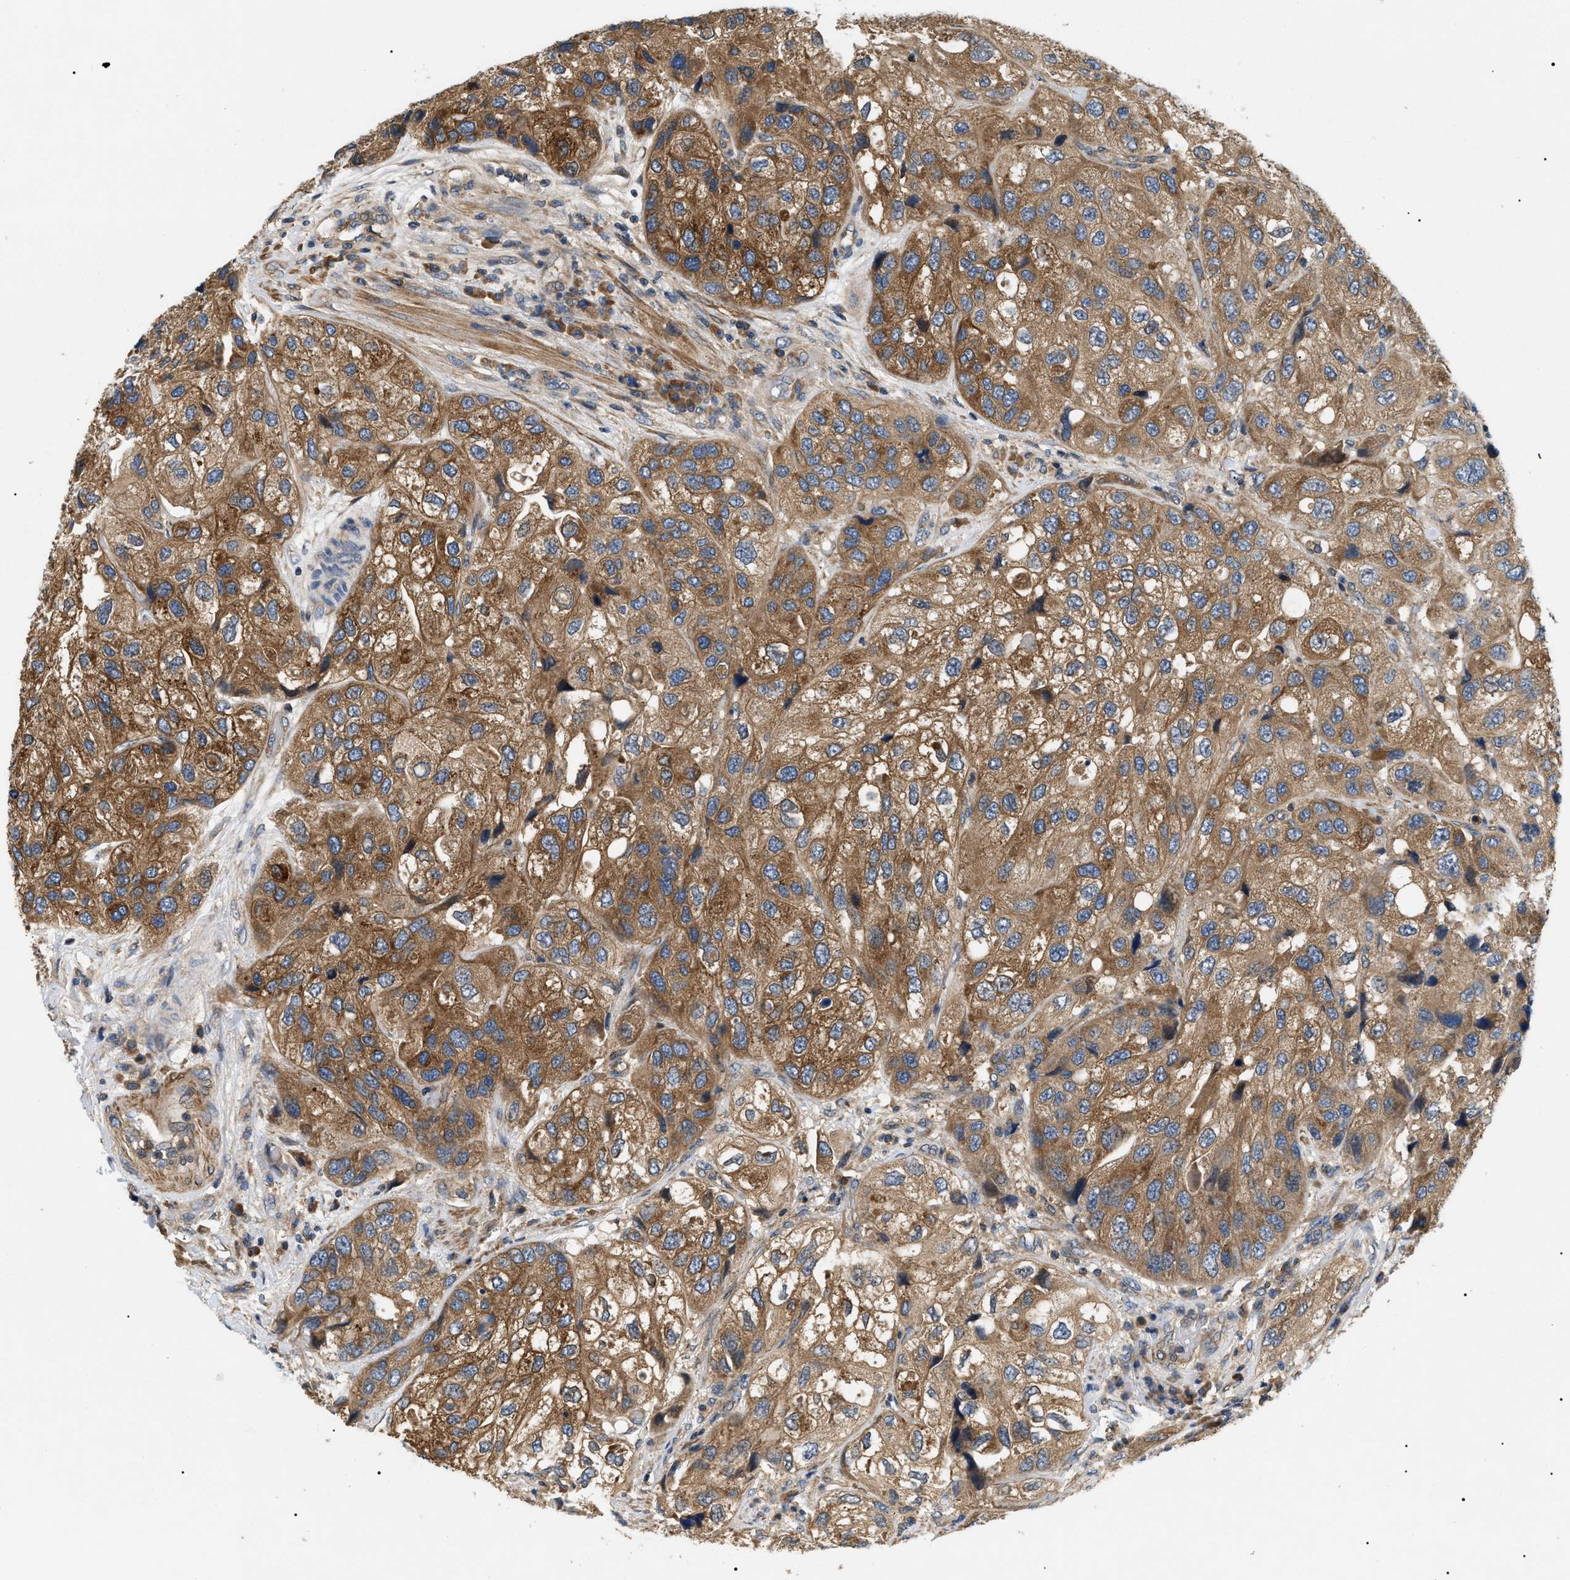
{"staining": {"intensity": "moderate", "quantity": ">75%", "location": "cytoplasmic/membranous"}, "tissue": "urothelial cancer", "cell_type": "Tumor cells", "image_type": "cancer", "snomed": [{"axis": "morphology", "description": "Urothelial carcinoma, High grade"}, {"axis": "topography", "description": "Urinary bladder"}], "caption": "Tumor cells demonstrate moderate cytoplasmic/membranous positivity in about >75% of cells in high-grade urothelial carcinoma.", "gene": "PPM1B", "patient": {"sex": "female", "age": 64}}